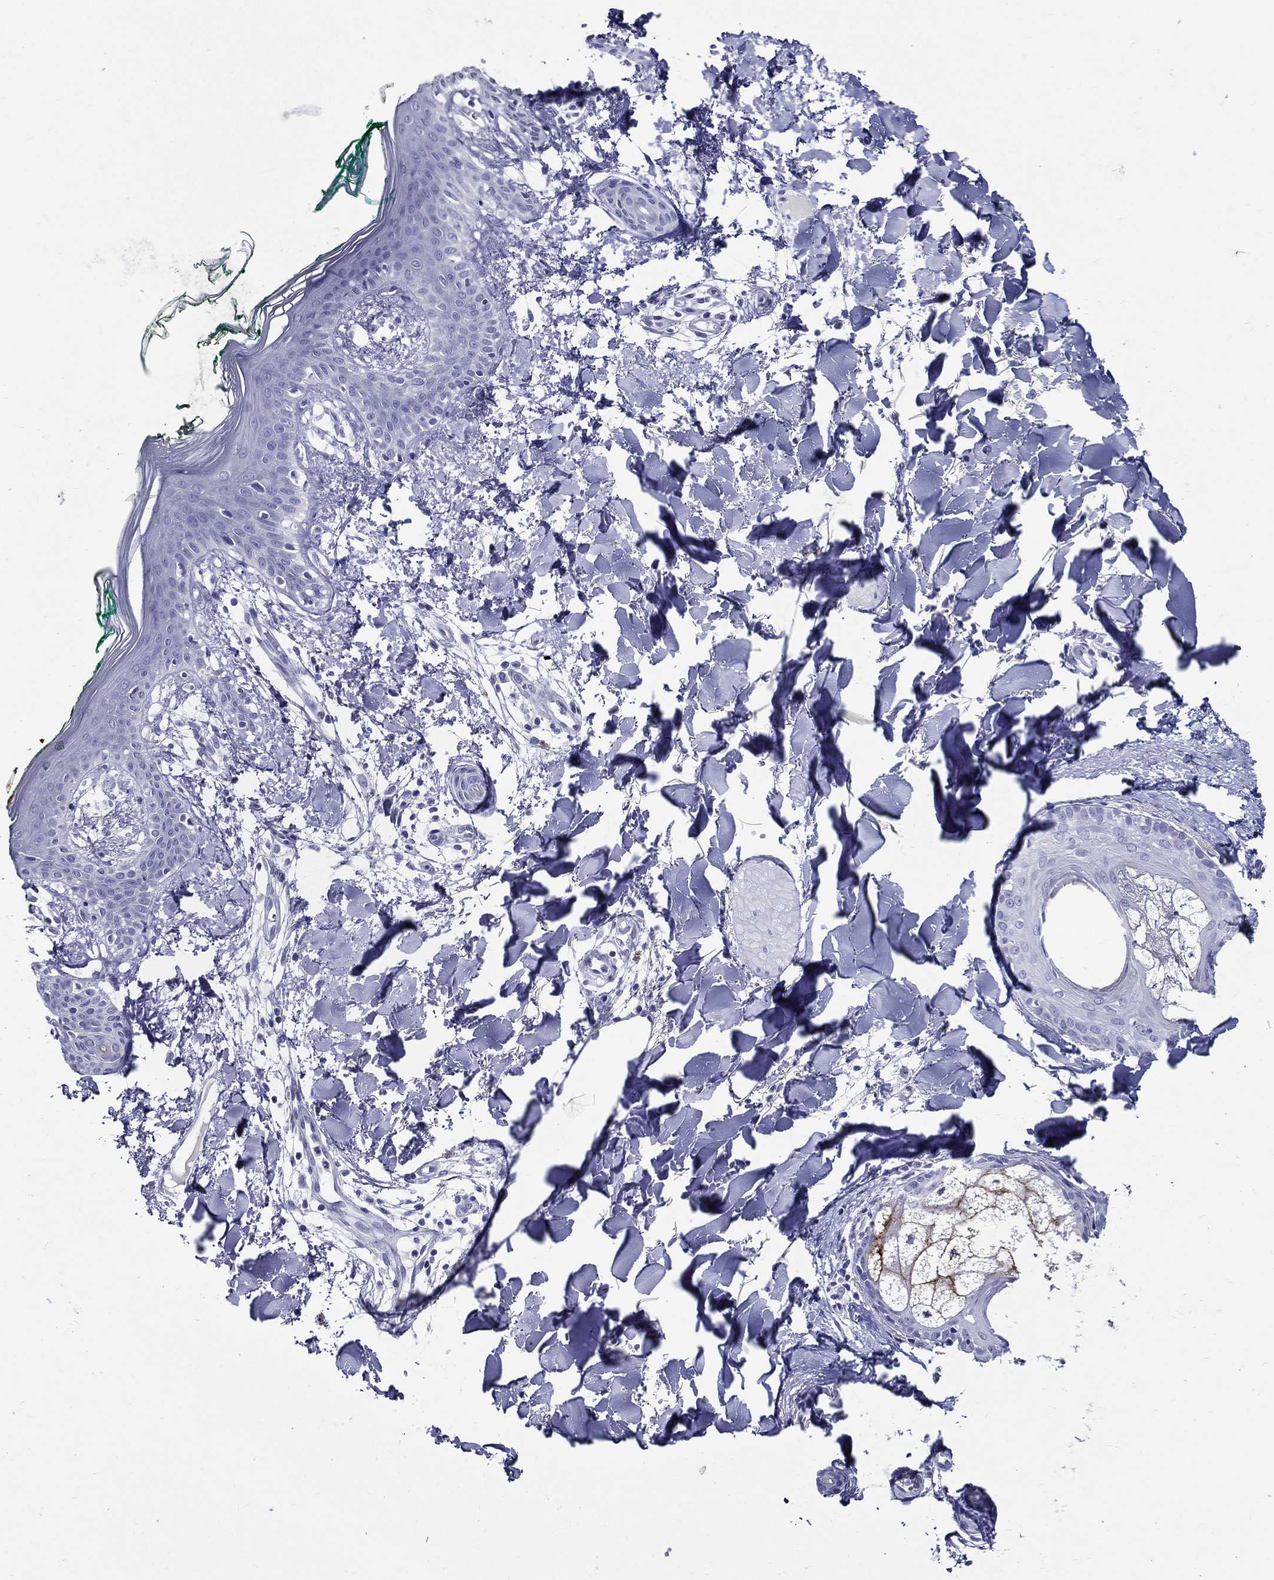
{"staining": {"intensity": "negative", "quantity": "none", "location": "none"}, "tissue": "skin", "cell_type": "Fibroblasts", "image_type": "normal", "snomed": [{"axis": "morphology", "description": "Normal tissue, NOS"}, {"axis": "morphology", "description": "Malignant melanoma, NOS"}, {"axis": "topography", "description": "Skin"}], "caption": "IHC of benign skin demonstrates no staining in fibroblasts. (Stains: DAB (3,3'-diaminobenzidine) IHC with hematoxylin counter stain, Microscopy: brightfield microscopy at high magnification).", "gene": "ACE2", "patient": {"sex": "female", "age": 34}}